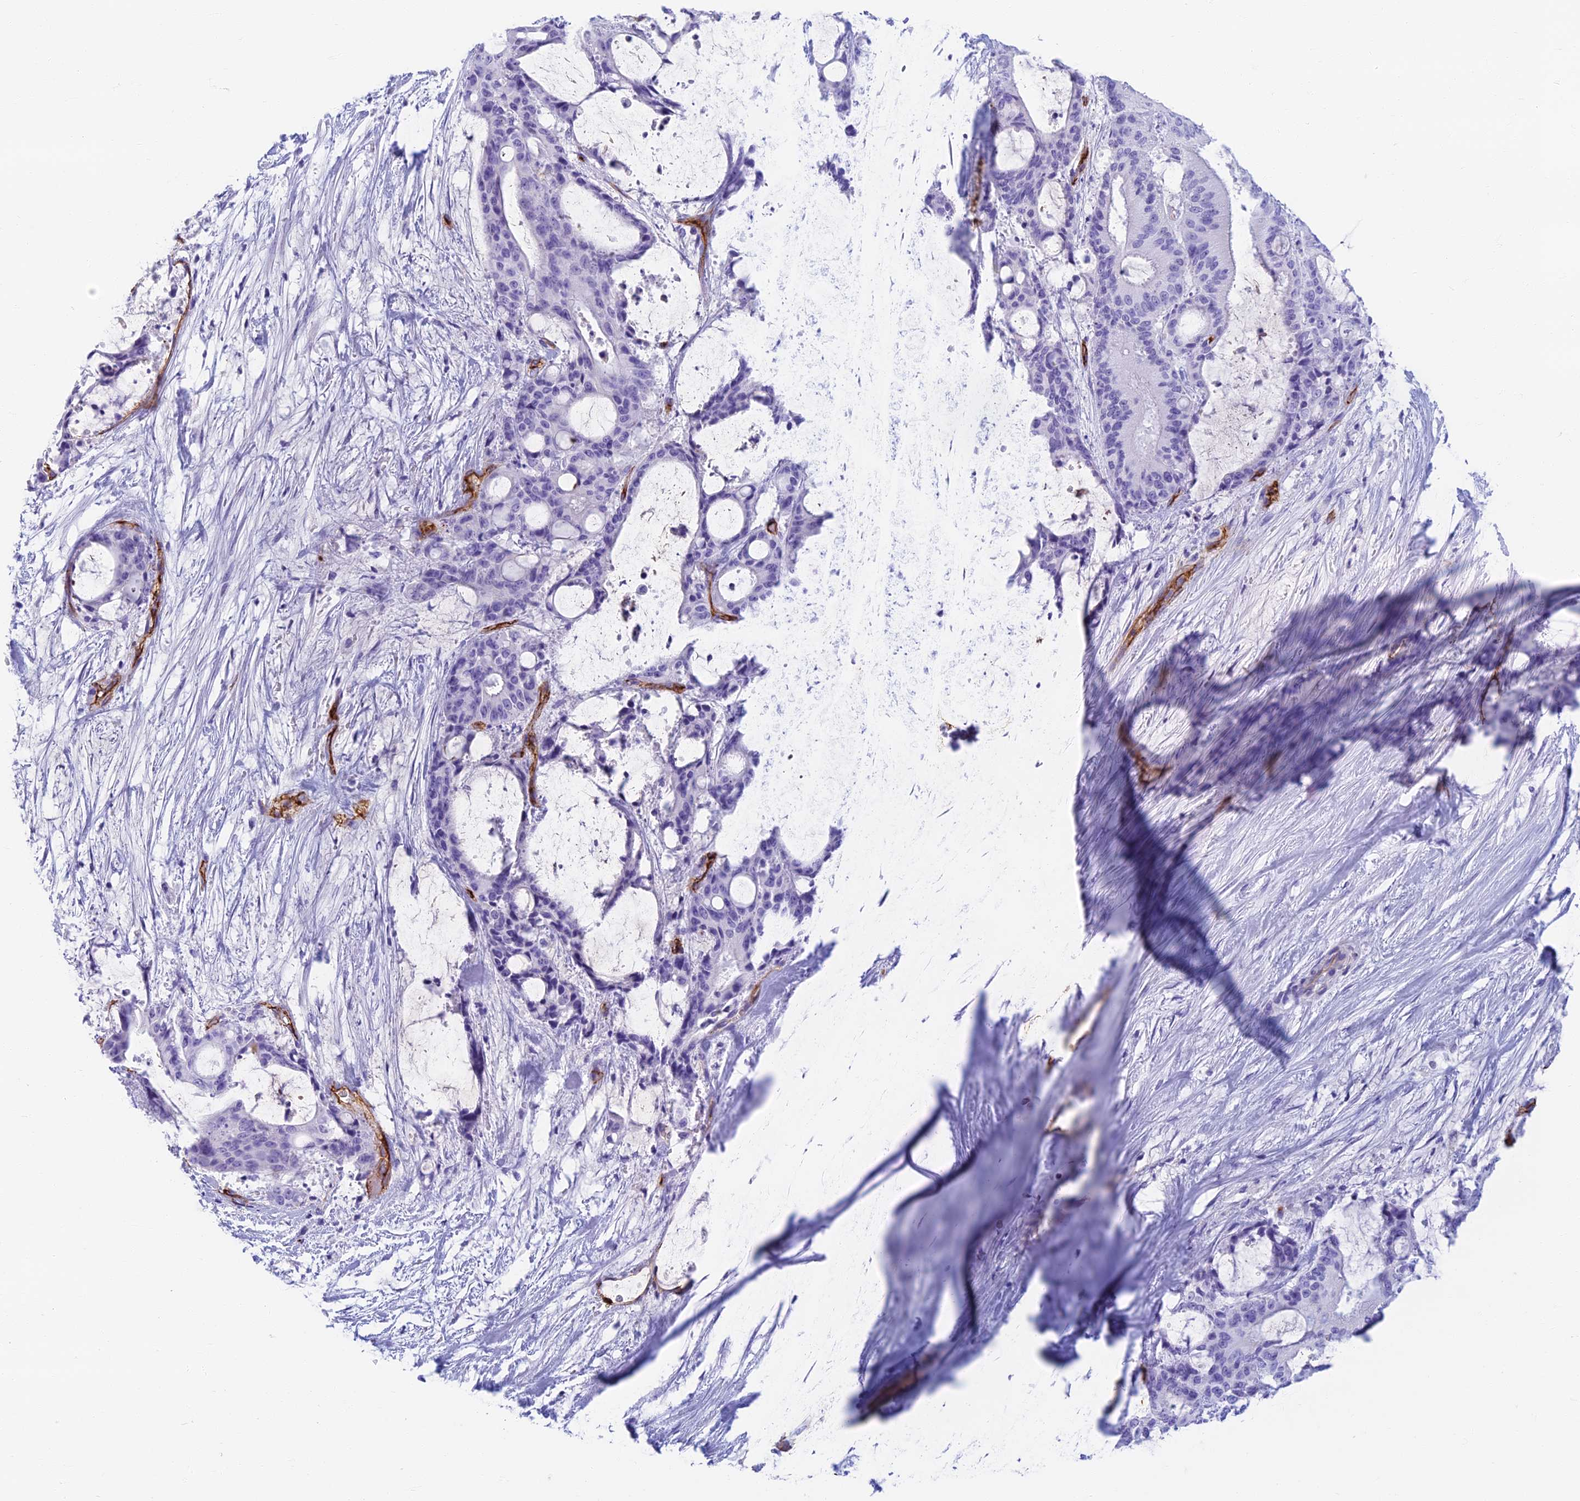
{"staining": {"intensity": "negative", "quantity": "none", "location": "none"}, "tissue": "liver cancer", "cell_type": "Tumor cells", "image_type": "cancer", "snomed": [{"axis": "morphology", "description": "Normal tissue, NOS"}, {"axis": "morphology", "description": "Cholangiocarcinoma"}, {"axis": "topography", "description": "Liver"}, {"axis": "topography", "description": "Peripheral nerve tissue"}], "caption": "Photomicrograph shows no significant protein staining in tumor cells of liver cancer.", "gene": "ETFRF1", "patient": {"sex": "female", "age": 73}}